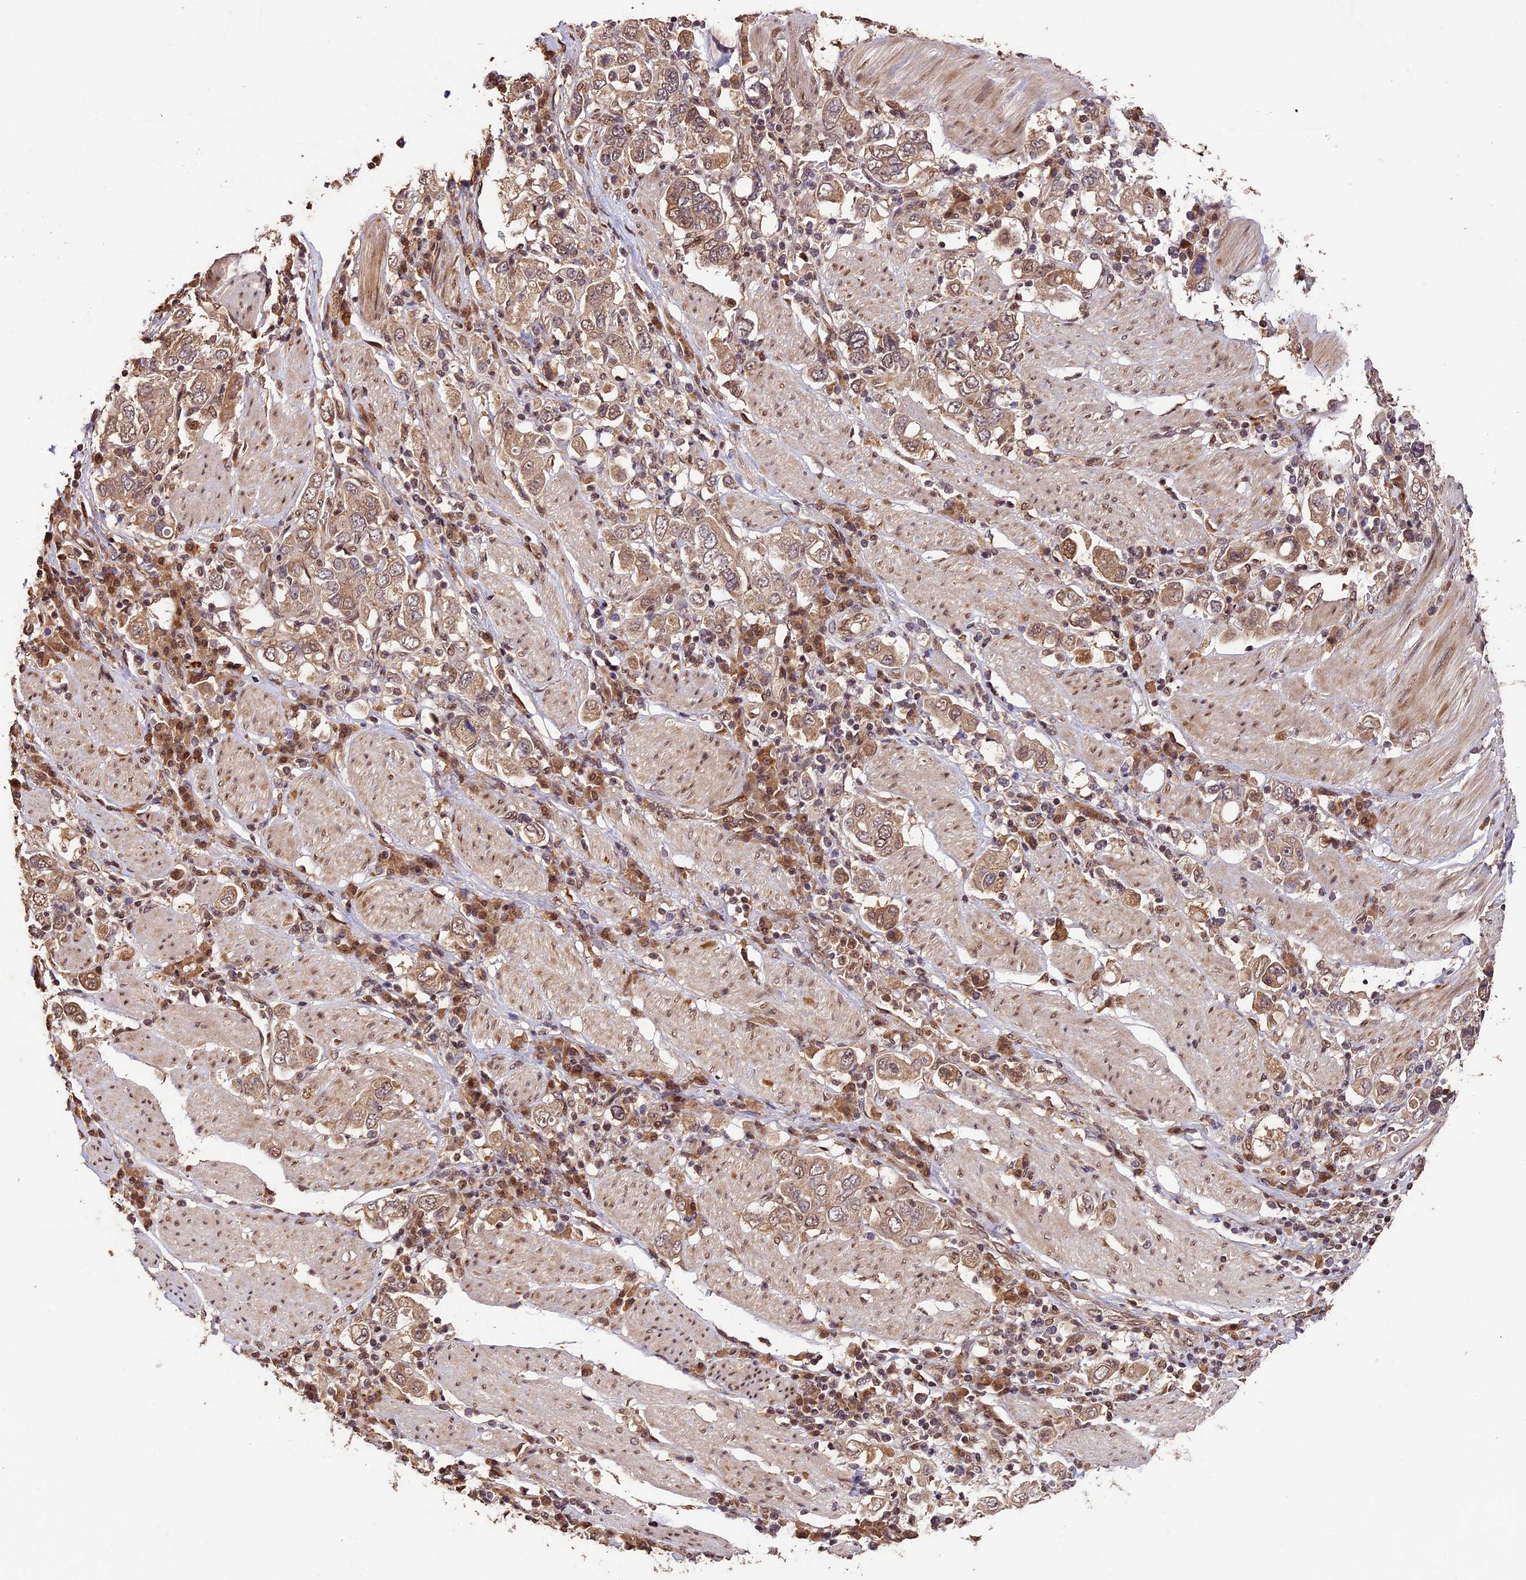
{"staining": {"intensity": "moderate", "quantity": ">75%", "location": "cytoplasmic/membranous,nuclear"}, "tissue": "stomach cancer", "cell_type": "Tumor cells", "image_type": "cancer", "snomed": [{"axis": "morphology", "description": "Adenocarcinoma, NOS"}, {"axis": "topography", "description": "Stomach, upper"}], "caption": "IHC of human adenocarcinoma (stomach) demonstrates medium levels of moderate cytoplasmic/membranous and nuclear expression in about >75% of tumor cells.", "gene": "CDKN2AIP", "patient": {"sex": "male", "age": 62}}